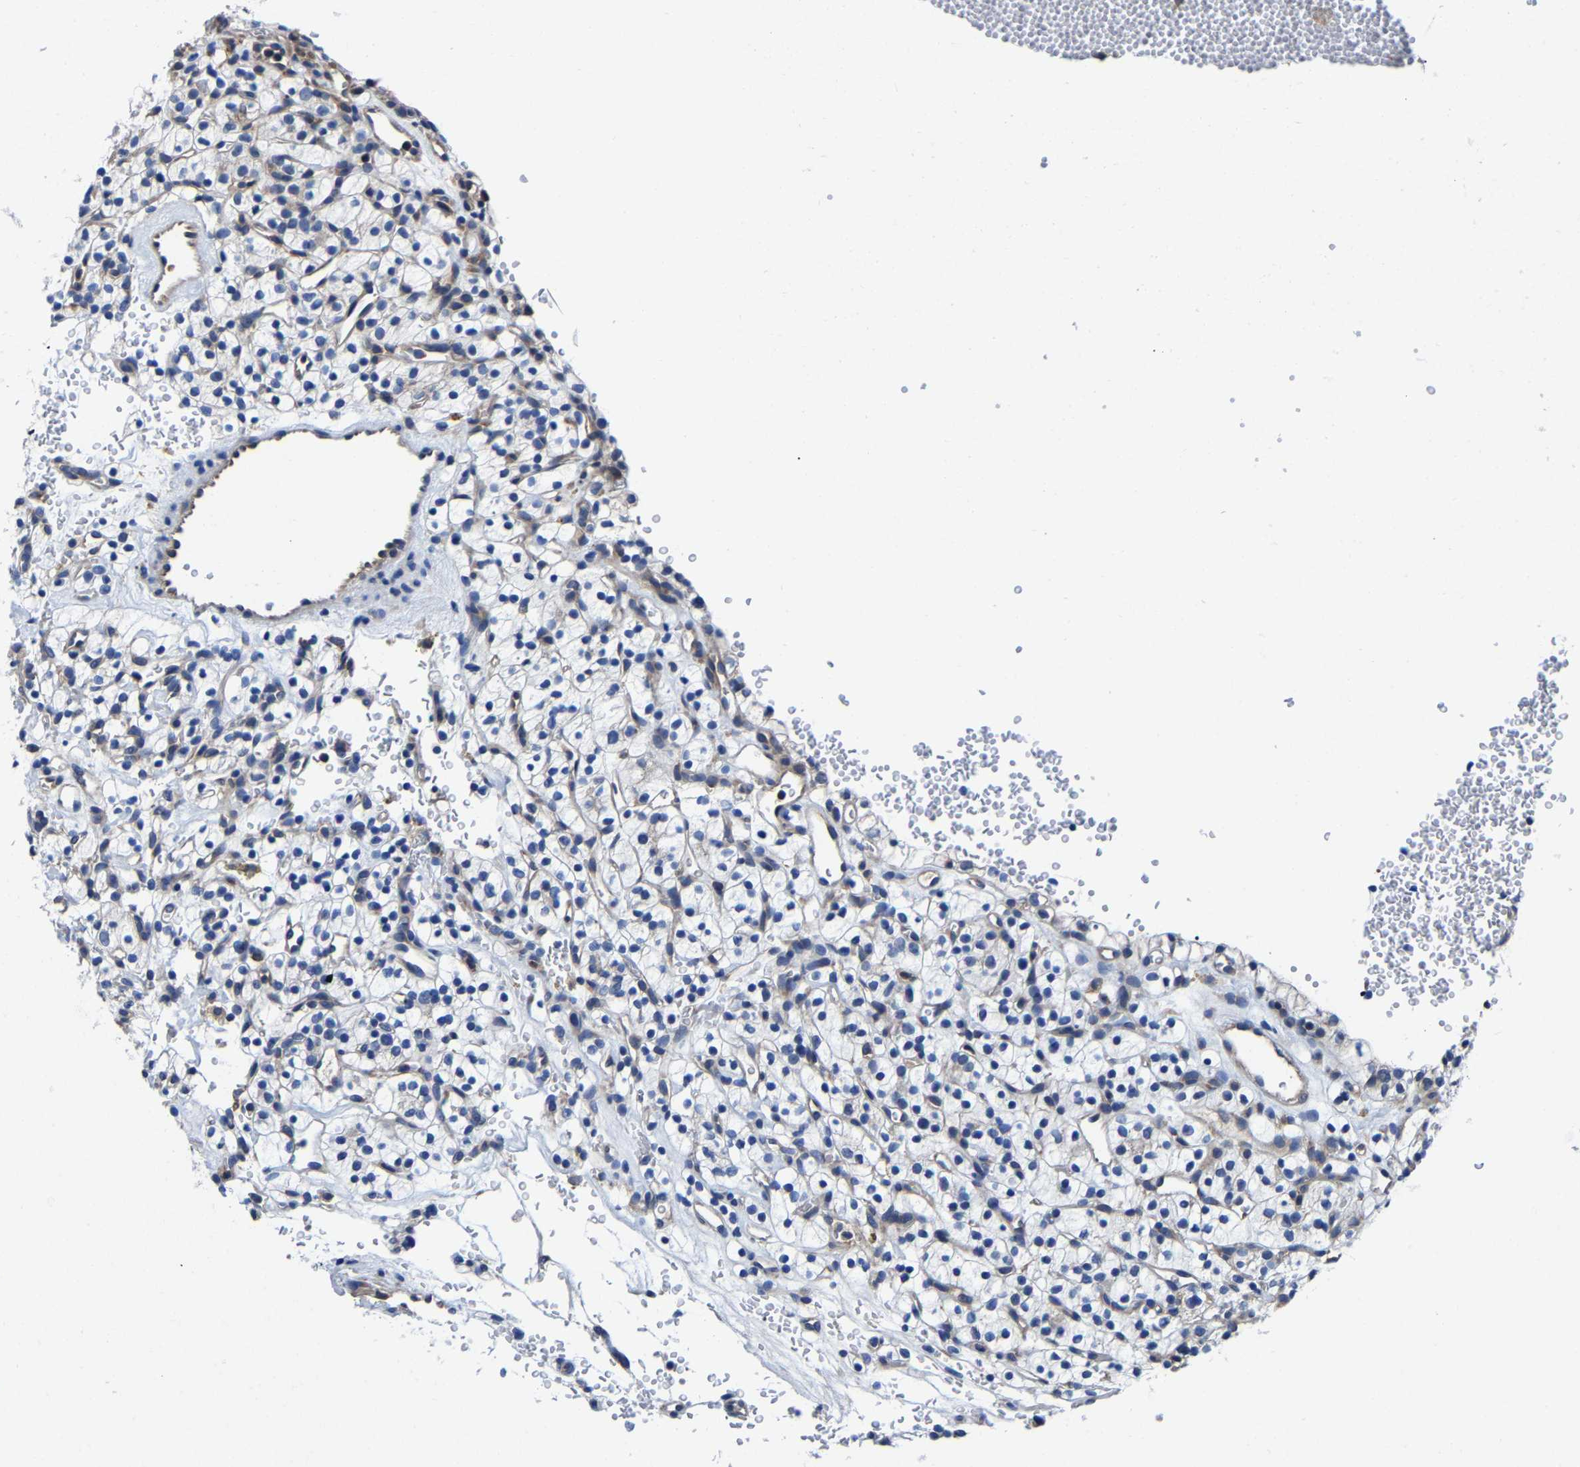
{"staining": {"intensity": "negative", "quantity": "none", "location": "none"}, "tissue": "renal cancer", "cell_type": "Tumor cells", "image_type": "cancer", "snomed": [{"axis": "morphology", "description": "Adenocarcinoma, NOS"}, {"axis": "topography", "description": "Kidney"}], "caption": "High power microscopy histopathology image of an immunohistochemistry histopathology image of renal adenocarcinoma, revealing no significant expression in tumor cells.", "gene": "SRPK2", "patient": {"sex": "female", "age": 57}}